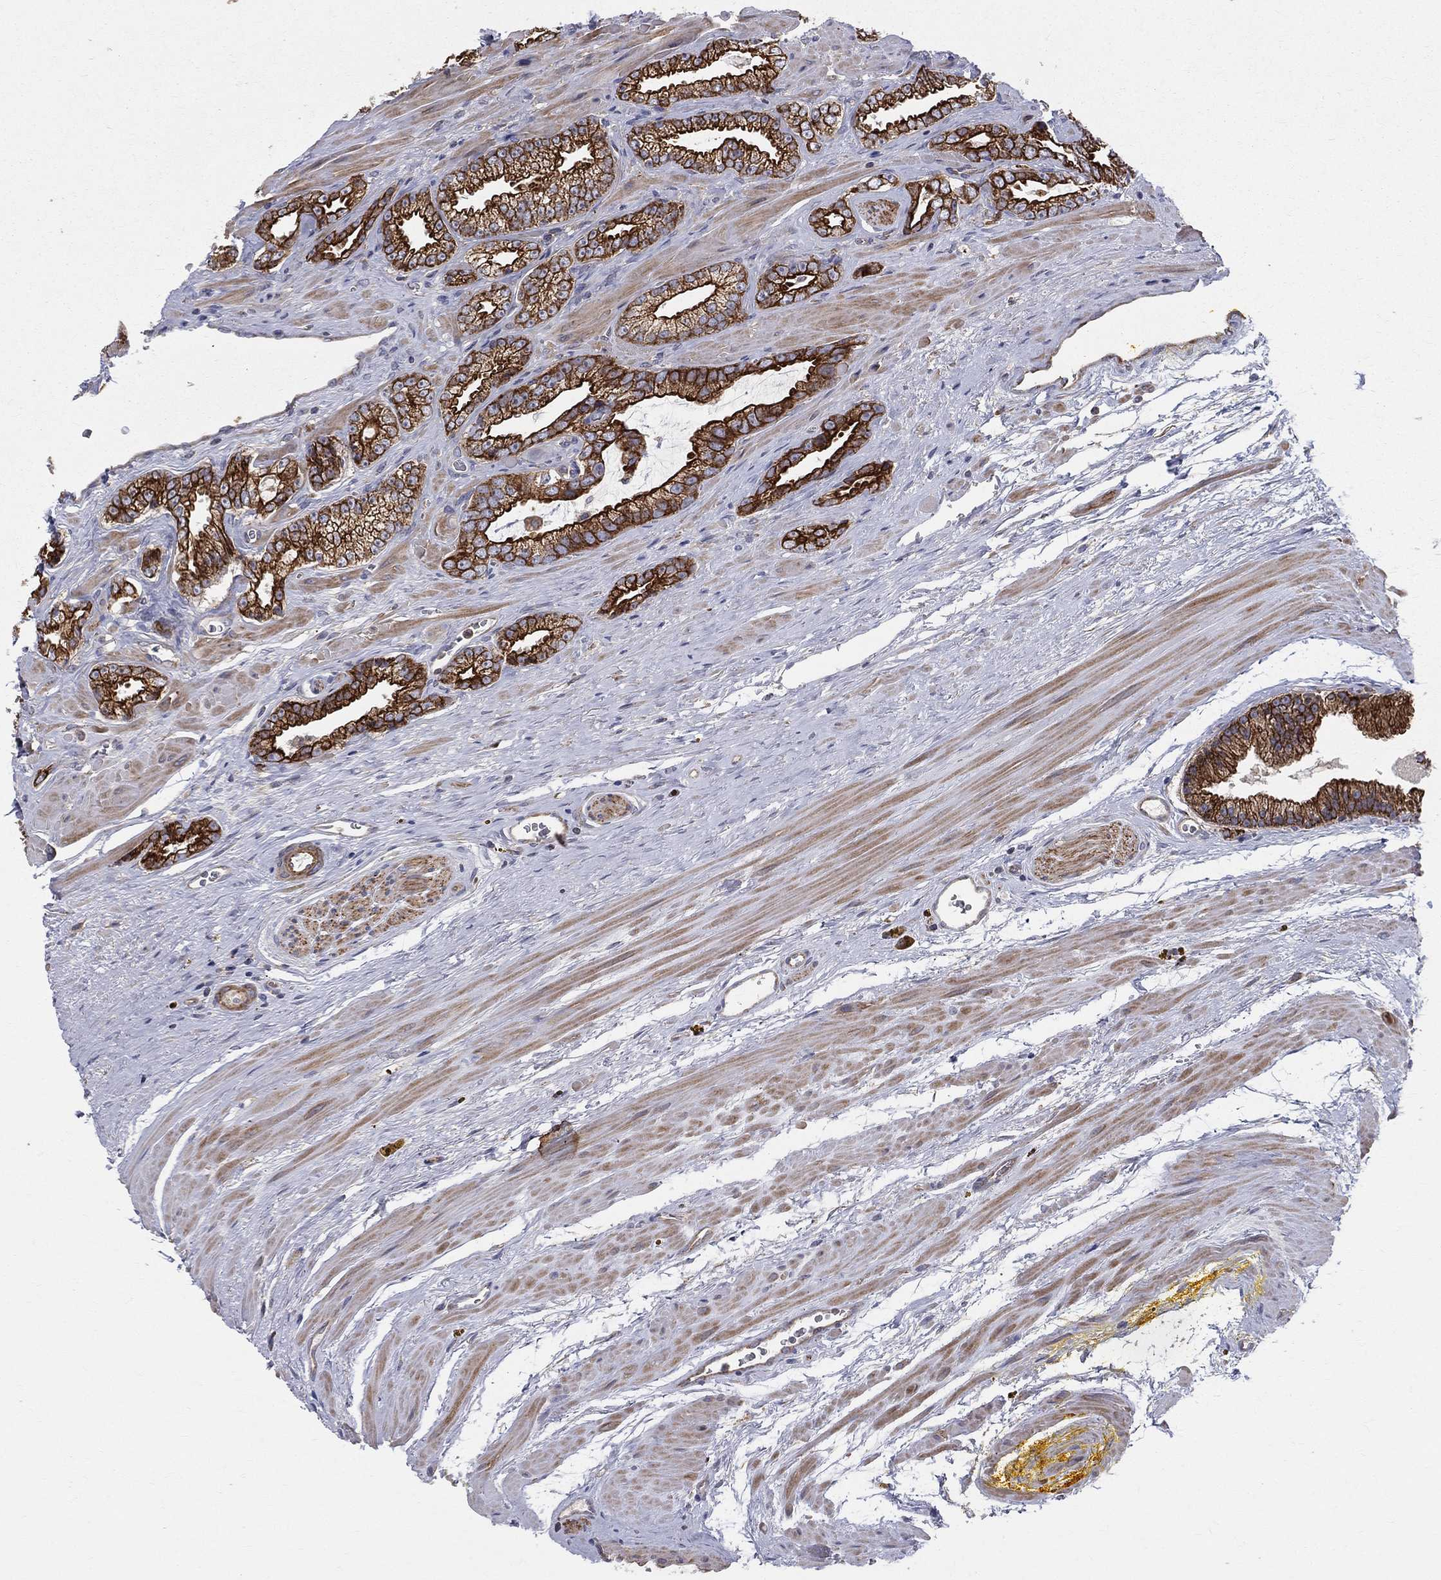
{"staining": {"intensity": "strong", "quantity": ">75%", "location": "cytoplasmic/membranous"}, "tissue": "prostate cancer", "cell_type": "Tumor cells", "image_type": "cancer", "snomed": [{"axis": "morphology", "description": "Adenocarcinoma, NOS"}, {"axis": "topography", "description": "Prostate"}], "caption": "The micrograph reveals a brown stain indicating the presence of a protein in the cytoplasmic/membranous of tumor cells in prostate cancer.", "gene": "MIX23", "patient": {"sex": "male", "age": 67}}